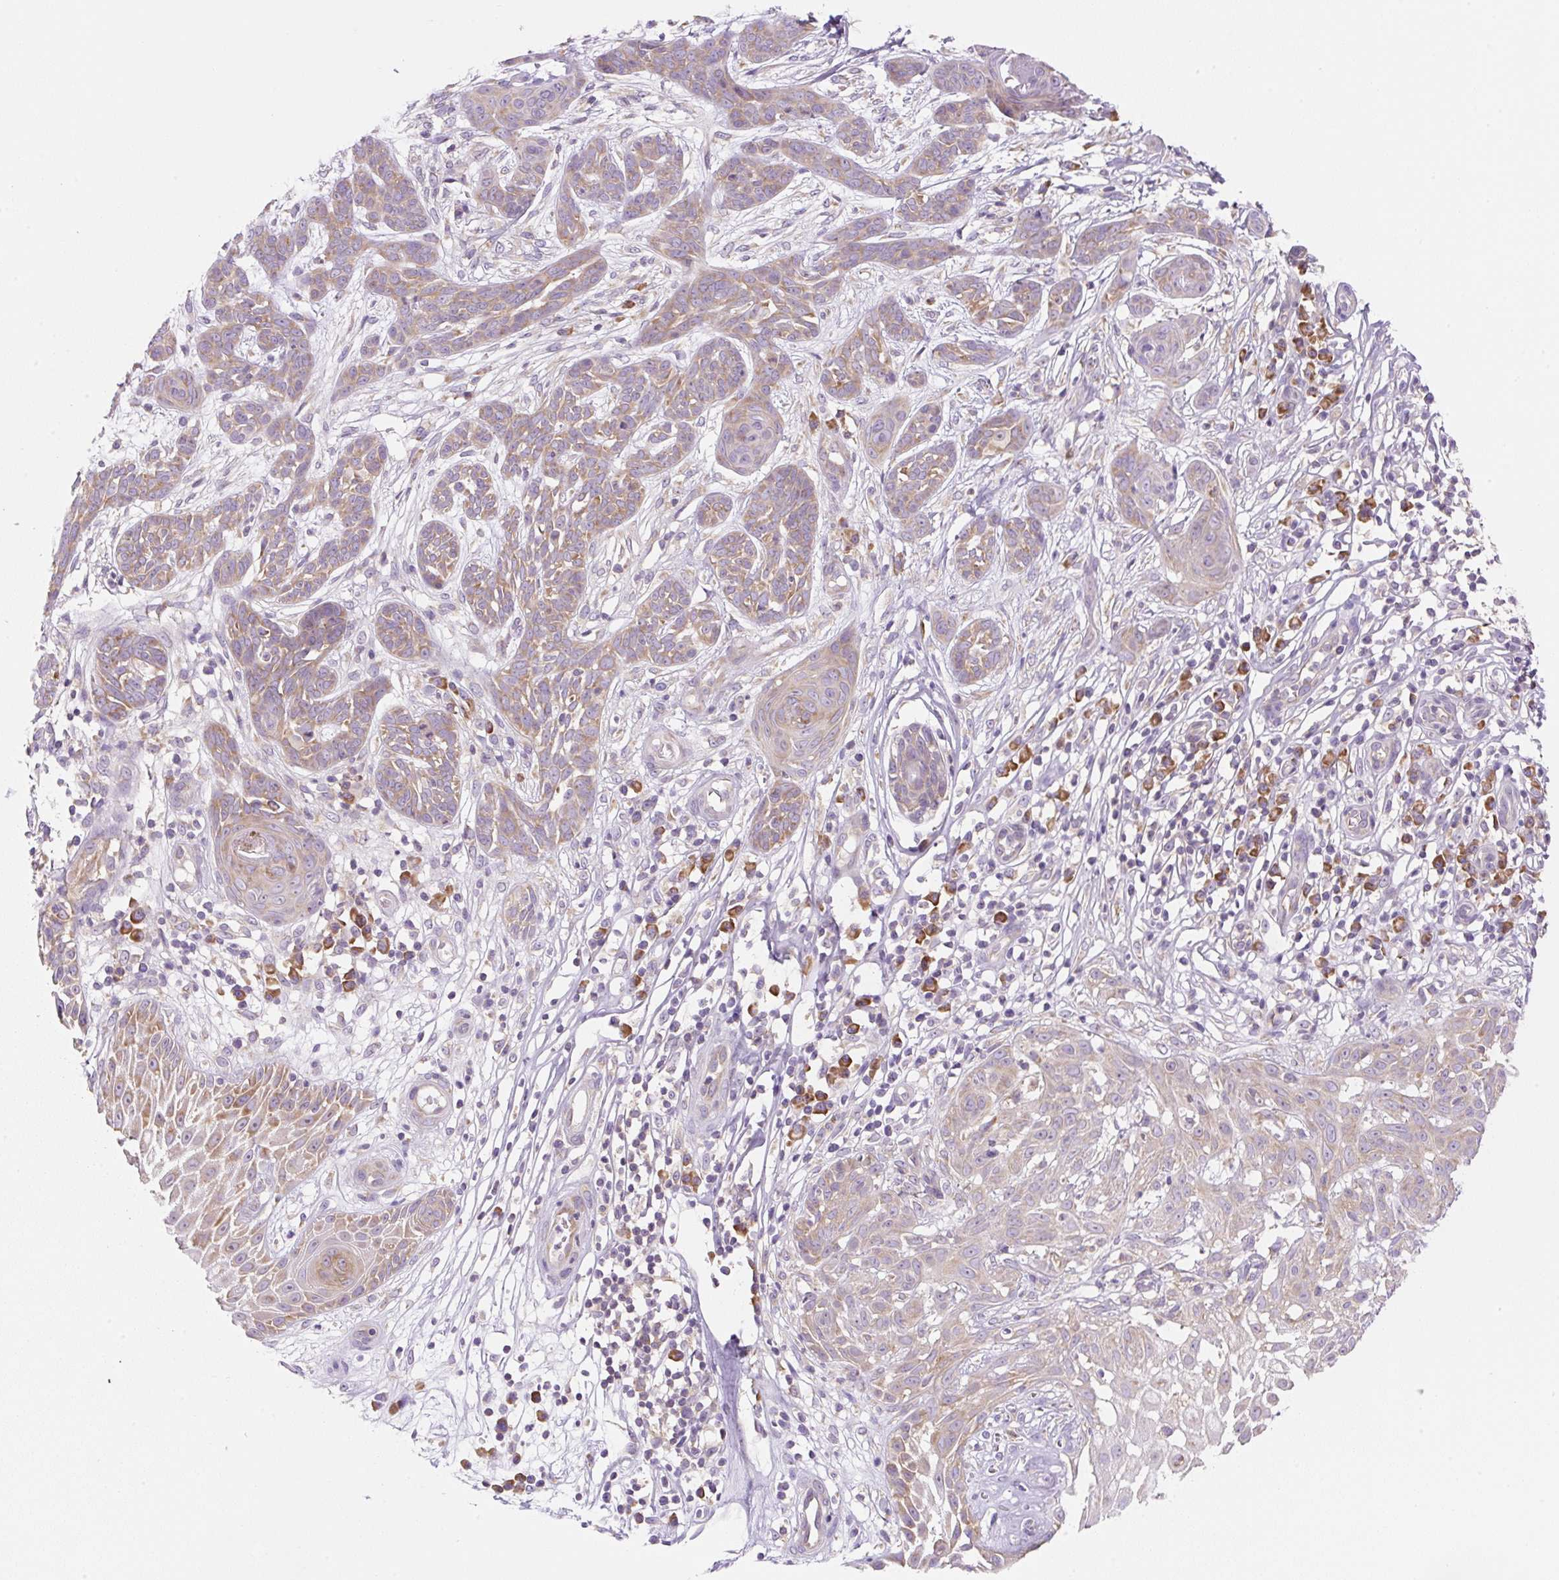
{"staining": {"intensity": "weak", "quantity": ">75%", "location": "cytoplasmic/membranous"}, "tissue": "skin cancer", "cell_type": "Tumor cells", "image_type": "cancer", "snomed": [{"axis": "morphology", "description": "Basal cell carcinoma"}, {"axis": "topography", "description": "Skin"}, {"axis": "topography", "description": "Skin, foot"}], "caption": "Skin cancer stained with DAB IHC exhibits low levels of weak cytoplasmic/membranous expression in about >75% of tumor cells.", "gene": "RPL18A", "patient": {"sex": "female", "age": 86}}